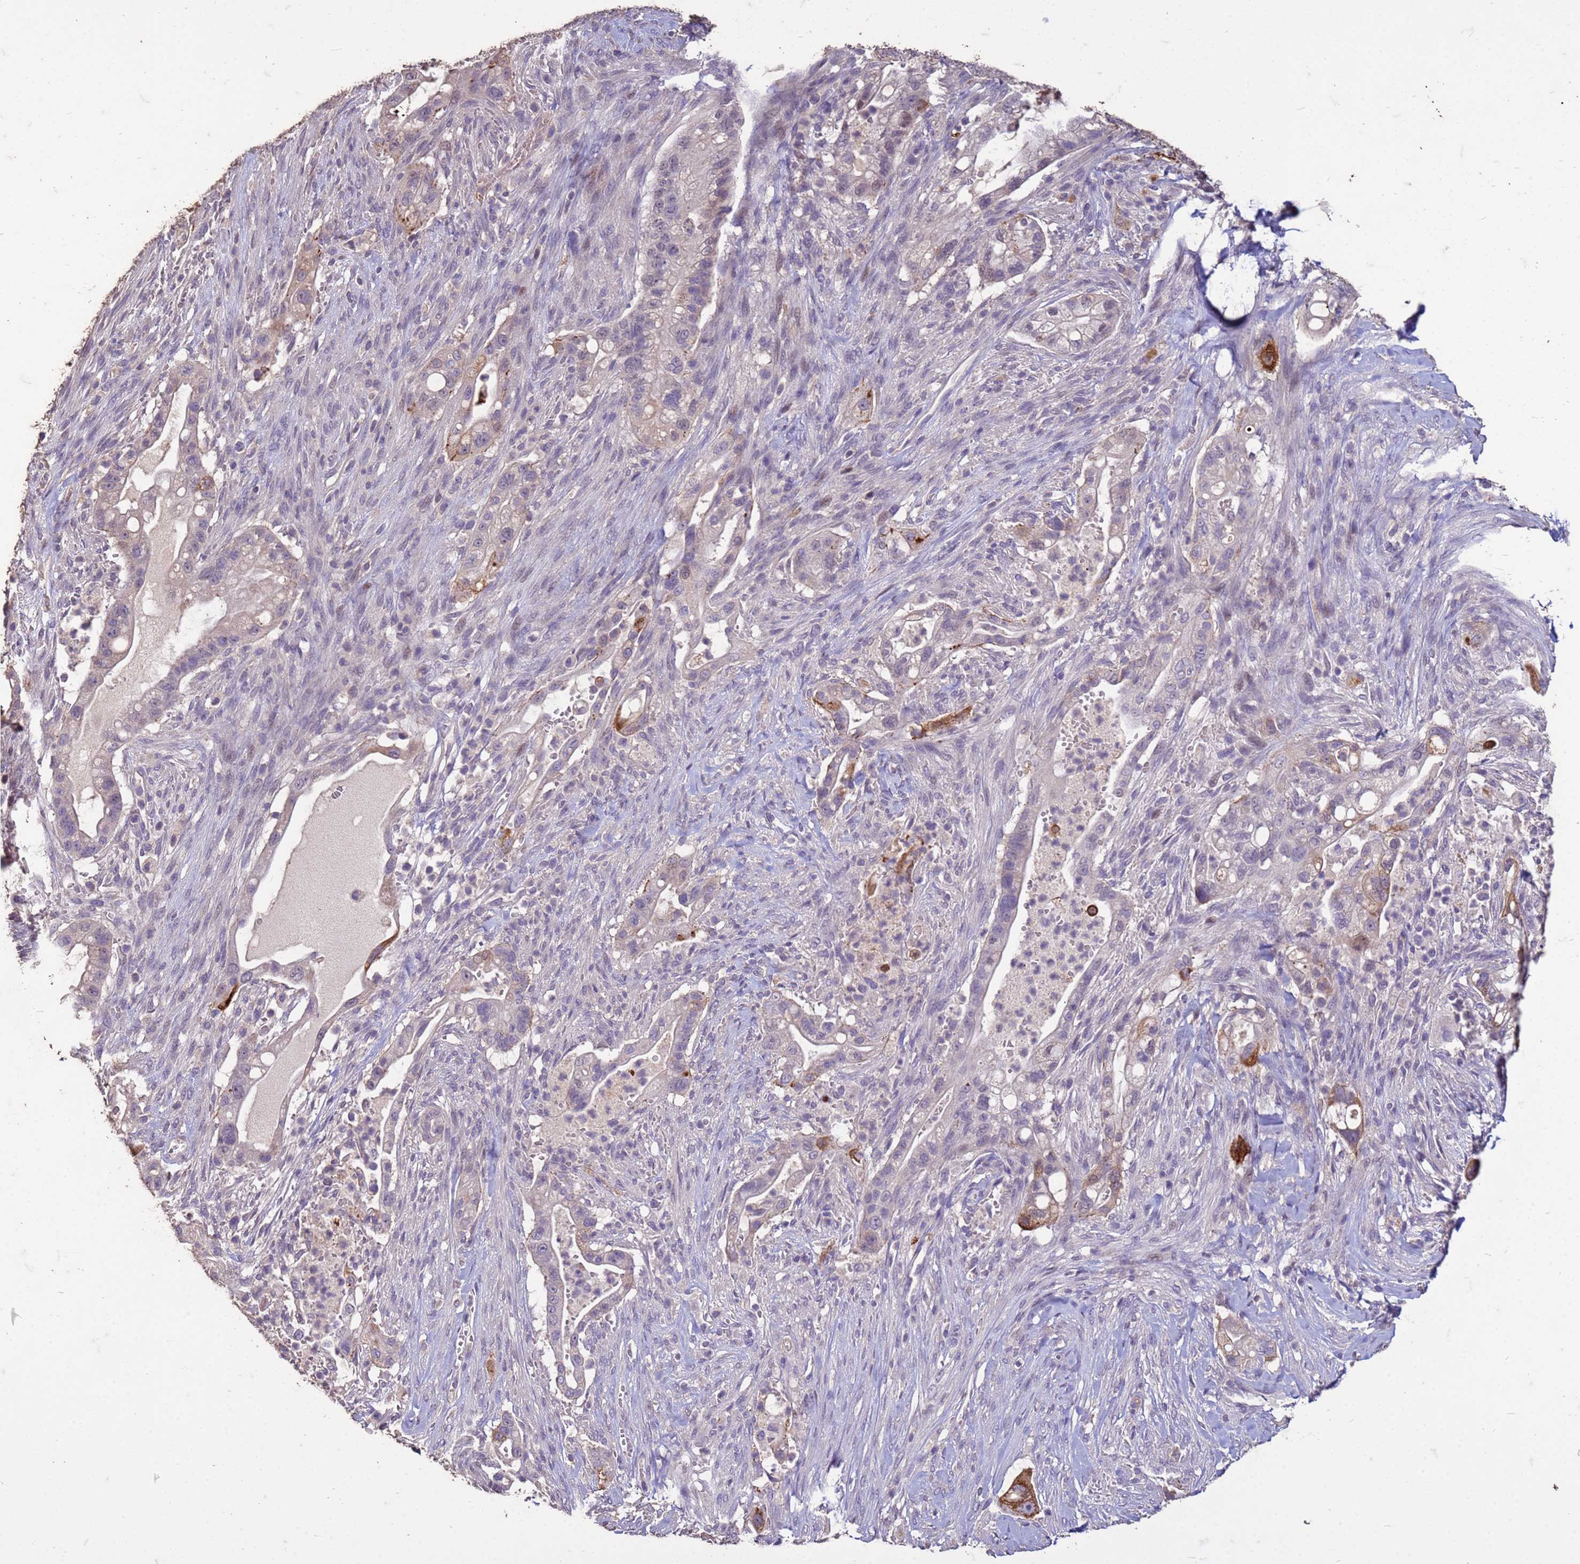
{"staining": {"intensity": "strong", "quantity": "<25%", "location": "cytoplasmic/membranous"}, "tissue": "pancreatic cancer", "cell_type": "Tumor cells", "image_type": "cancer", "snomed": [{"axis": "morphology", "description": "Adenocarcinoma, NOS"}, {"axis": "topography", "description": "Pancreas"}], "caption": "DAB (3,3'-diaminobenzidine) immunohistochemical staining of human adenocarcinoma (pancreatic) demonstrates strong cytoplasmic/membranous protein expression in approximately <25% of tumor cells.", "gene": "FAM184B", "patient": {"sex": "male", "age": 44}}